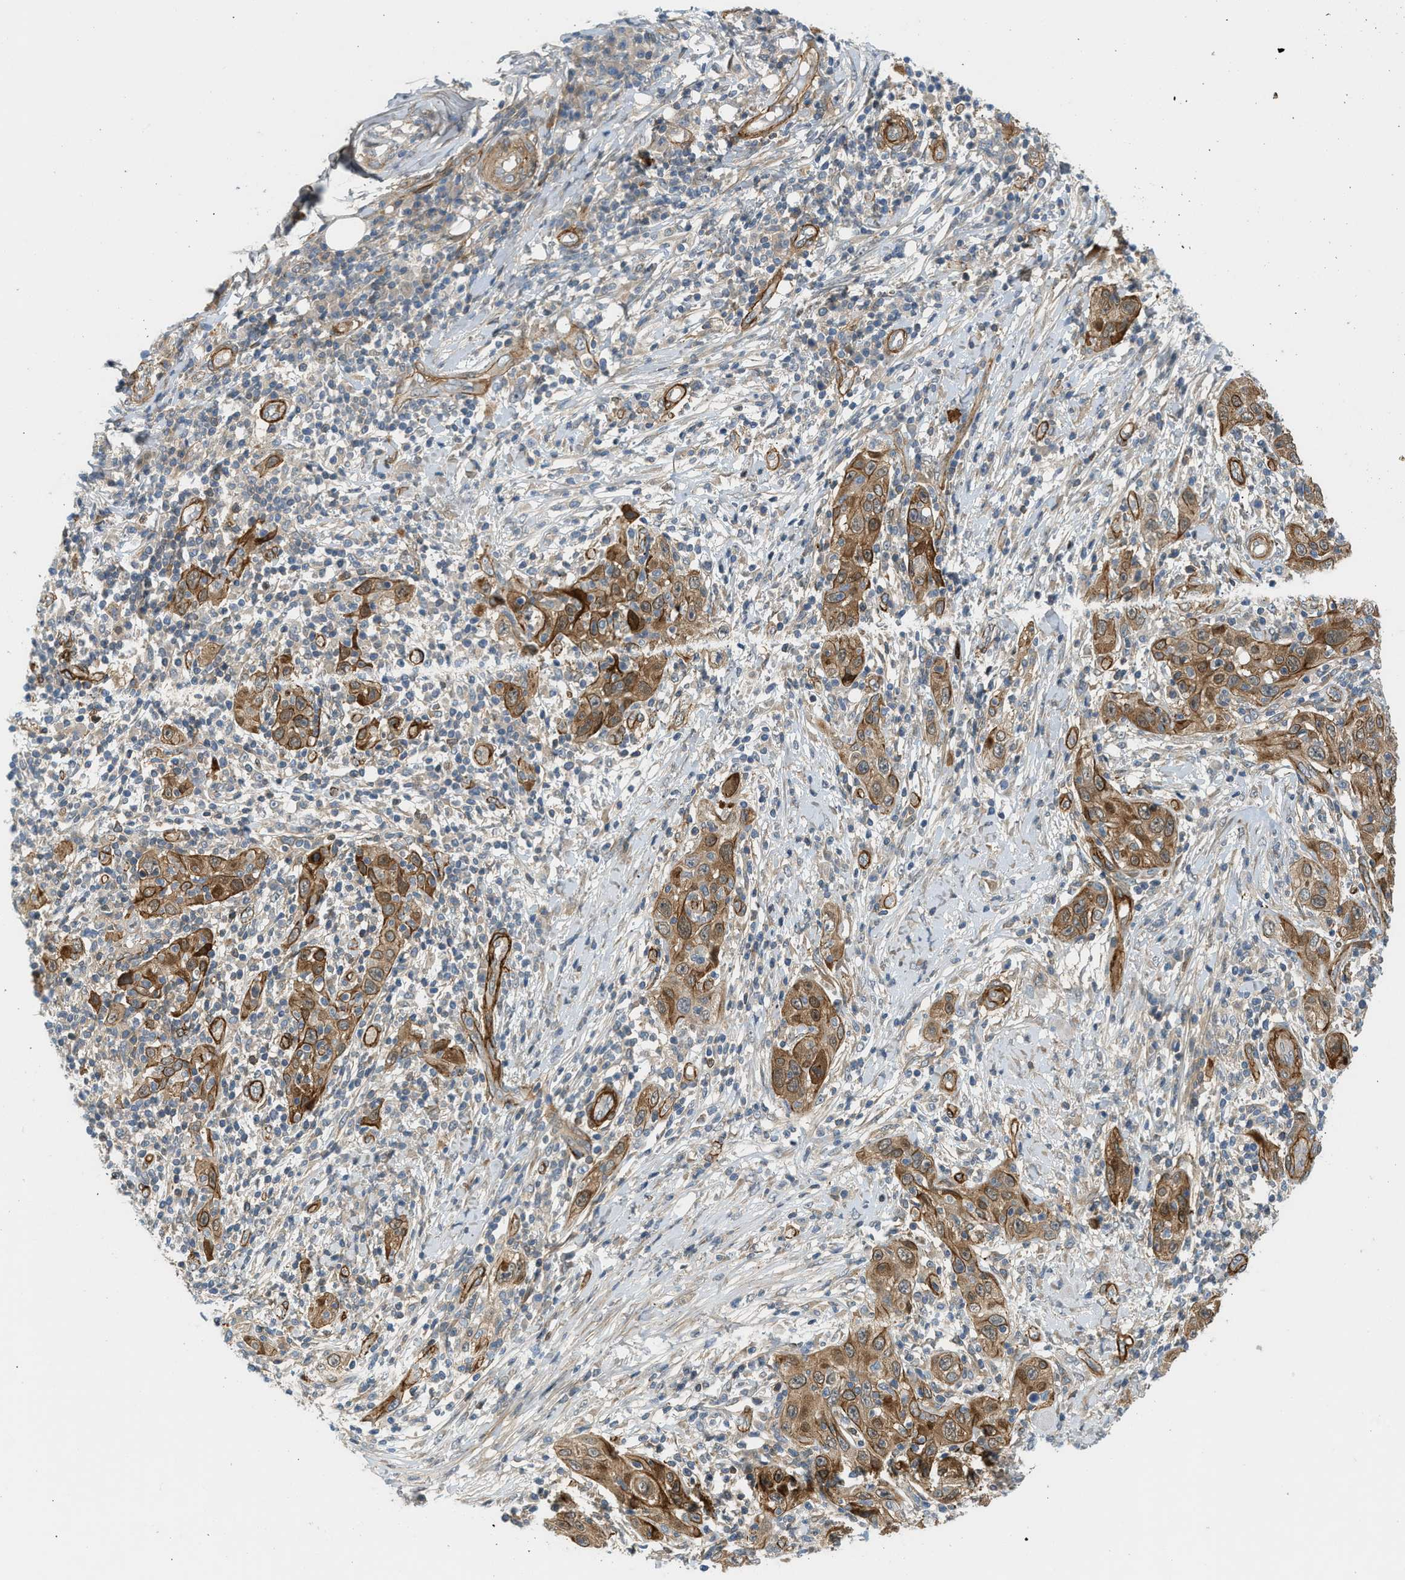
{"staining": {"intensity": "moderate", "quantity": ">75%", "location": "cytoplasmic/membranous"}, "tissue": "skin cancer", "cell_type": "Tumor cells", "image_type": "cancer", "snomed": [{"axis": "morphology", "description": "Squamous cell carcinoma, NOS"}, {"axis": "topography", "description": "Skin"}], "caption": "Moderate cytoplasmic/membranous positivity is seen in about >75% of tumor cells in skin squamous cell carcinoma. (Stains: DAB (3,3'-diaminobenzidine) in brown, nuclei in blue, Microscopy: brightfield microscopy at high magnification).", "gene": "EDNRA", "patient": {"sex": "female", "age": 88}}